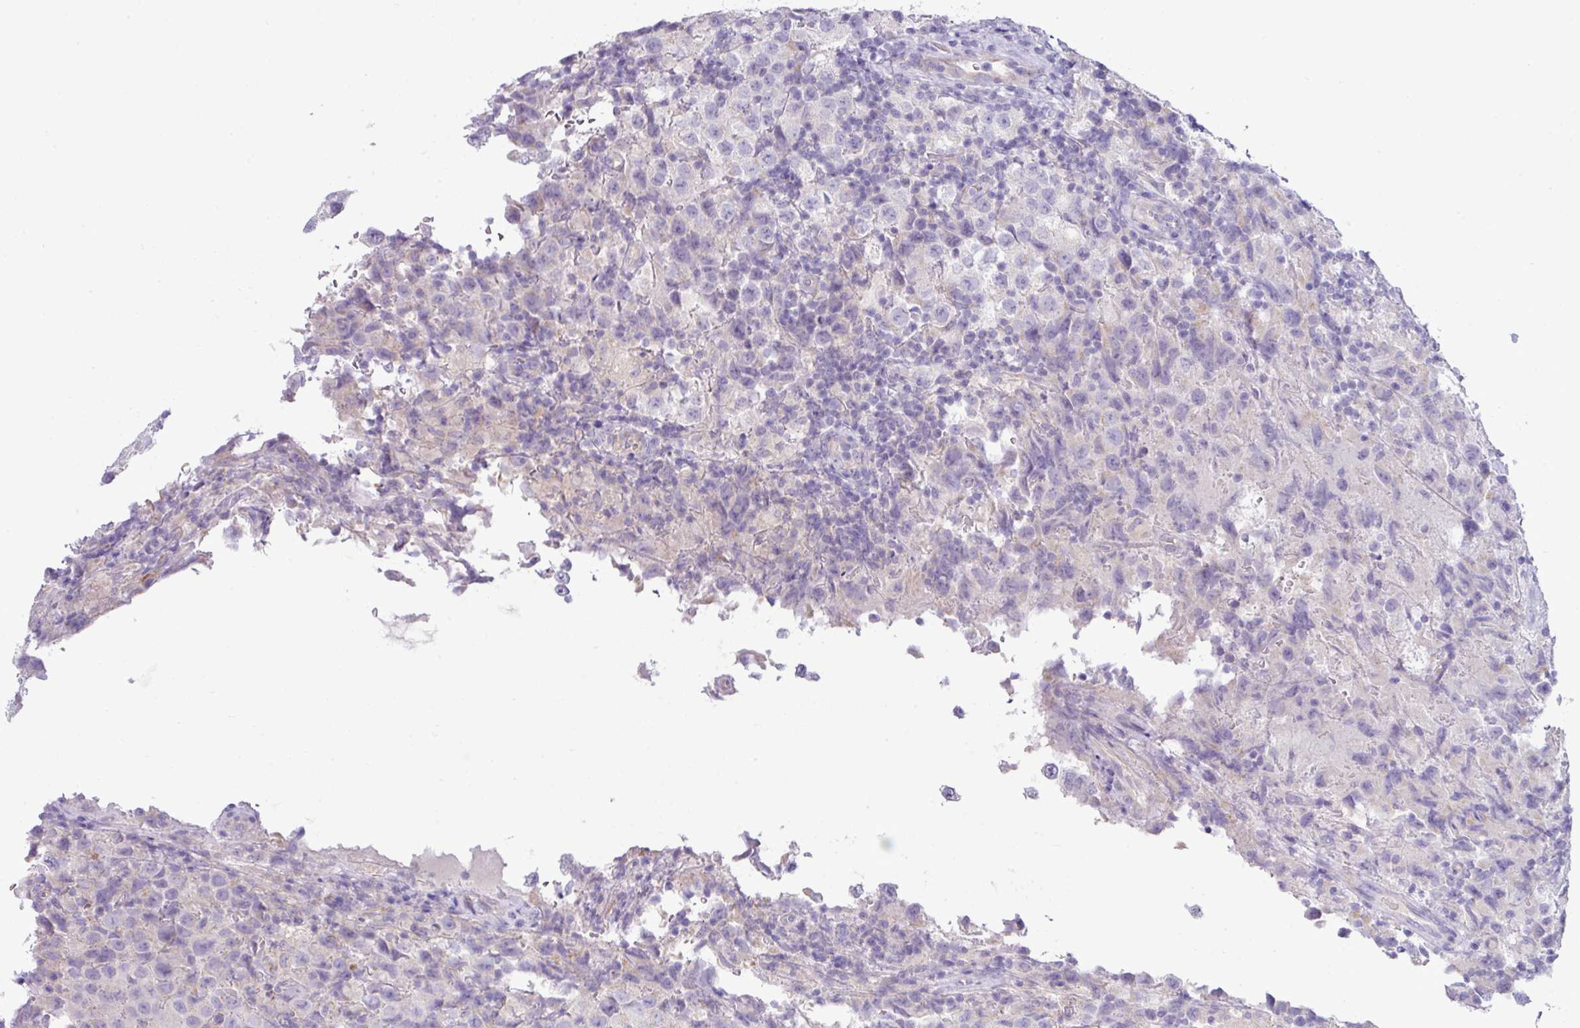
{"staining": {"intensity": "negative", "quantity": "none", "location": "none"}, "tissue": "testis cancer", "cell_type": "Tumor cells", "image_type": "cancer", "snomed": [{"axis": "morphology", "description": "Seminoma, NOS"}, {"axis": "morphology", "description": "Carcinoma, Embryonal, NOS"}, {"axis": "topography", "description": "Testis"}], "caption": "The micrograph exhibits no significant positivity in tumor cells of testis cancer.", "gene": "ACAP3", "patient": {"sex": "male", "age": 41}}